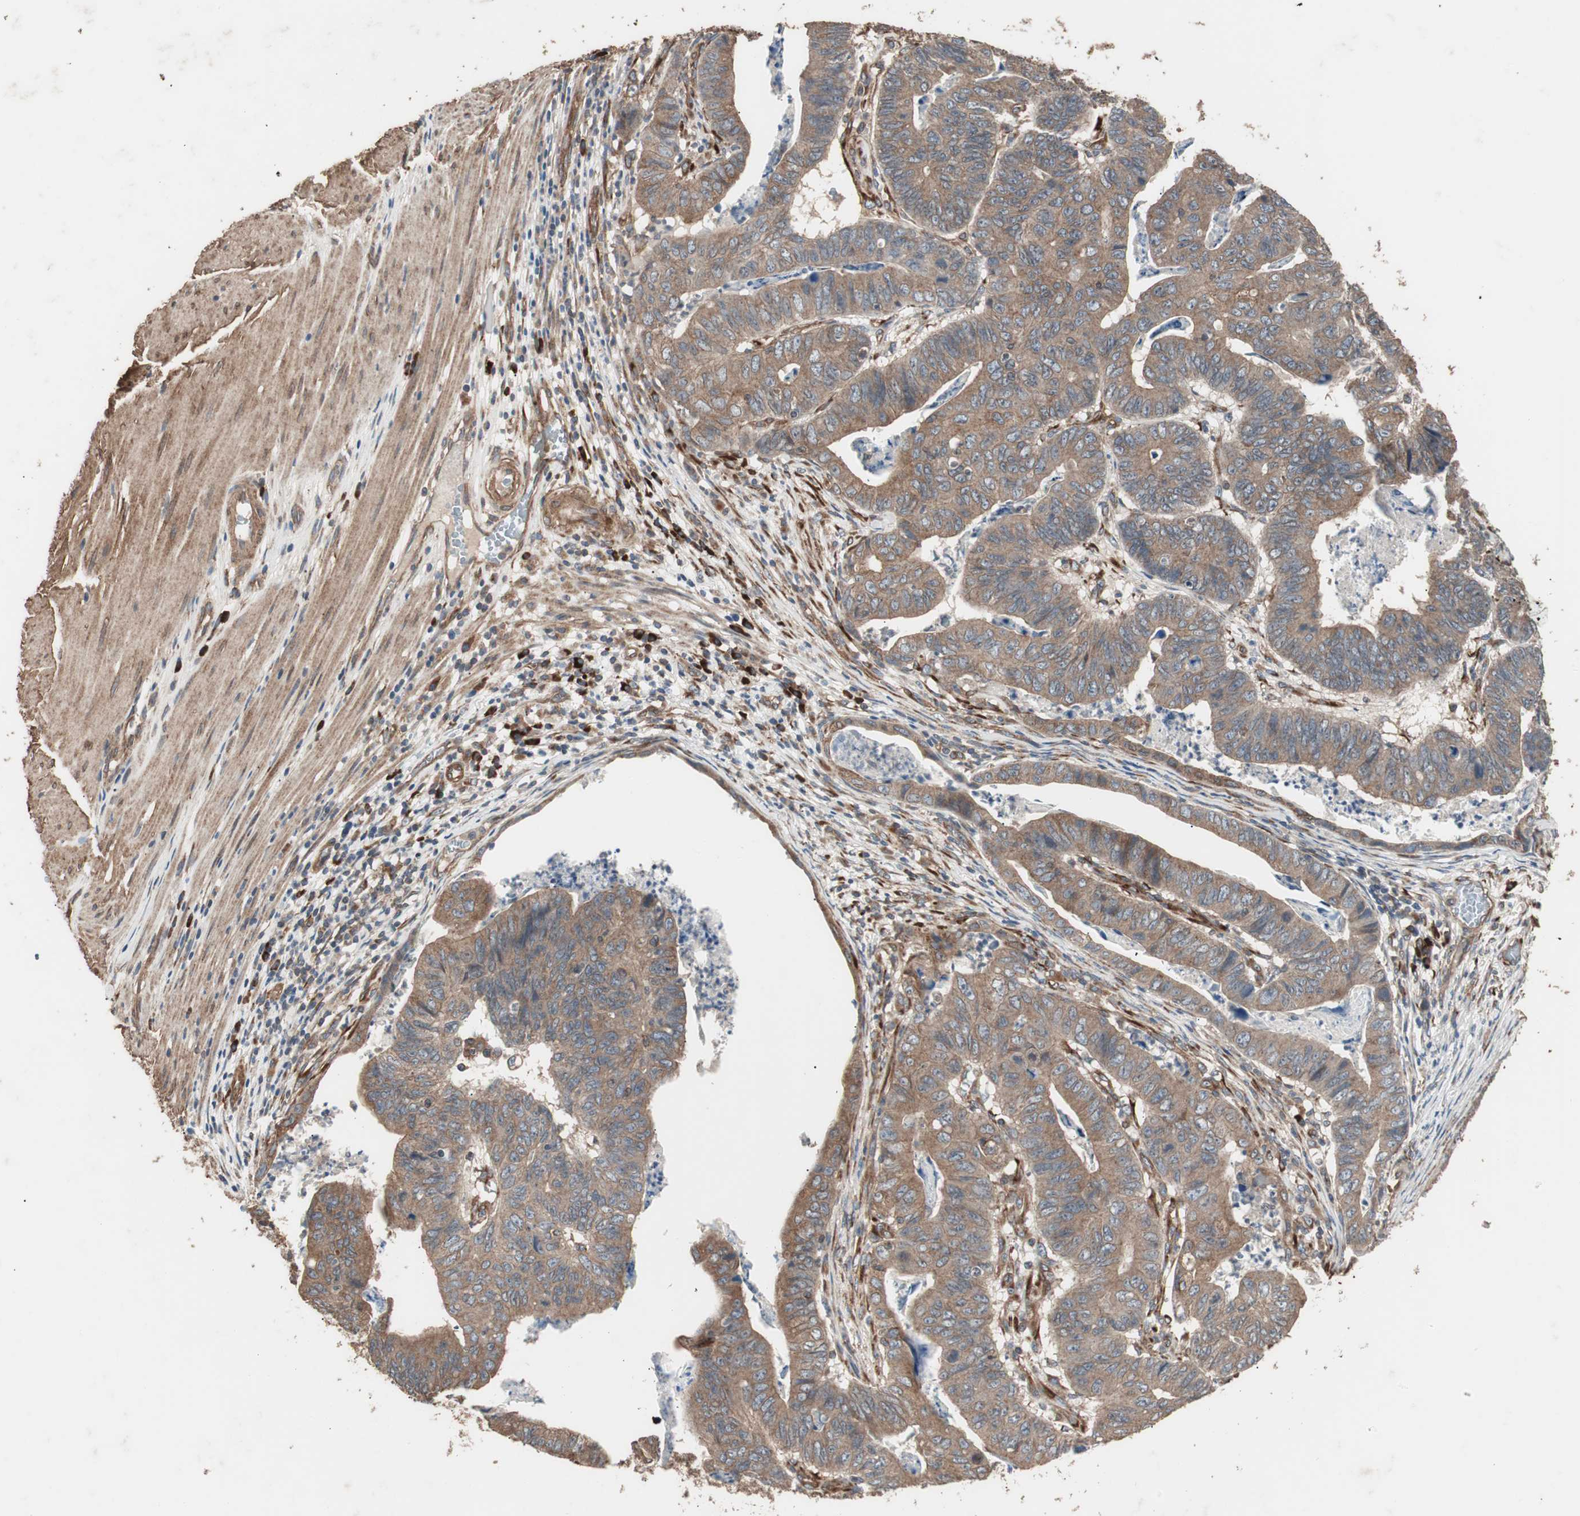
{"staining": {"intensity": "moderate", "quantity": ">75%", "location": "cytoplasmic/membranous"}, "tissue": "stomach cancer", "cell_type": "Tumor cells", "image_type": "cancer", "snomed": [{"axis": "morphology", "description": "Adenocarcinoma, NOS"}, {"axis": "topography", "description": "Stomach, lower"}], "caption": "DAB (3,3'-diaminobenzidine) immunohistochemical staining of stomach adenocarcinoma displays moderate cytoplasmic/membranous protein staining in about >75% of tumor cells.", "gene": "LZTS1", "patient": {"sex": "male", "age": 77}}